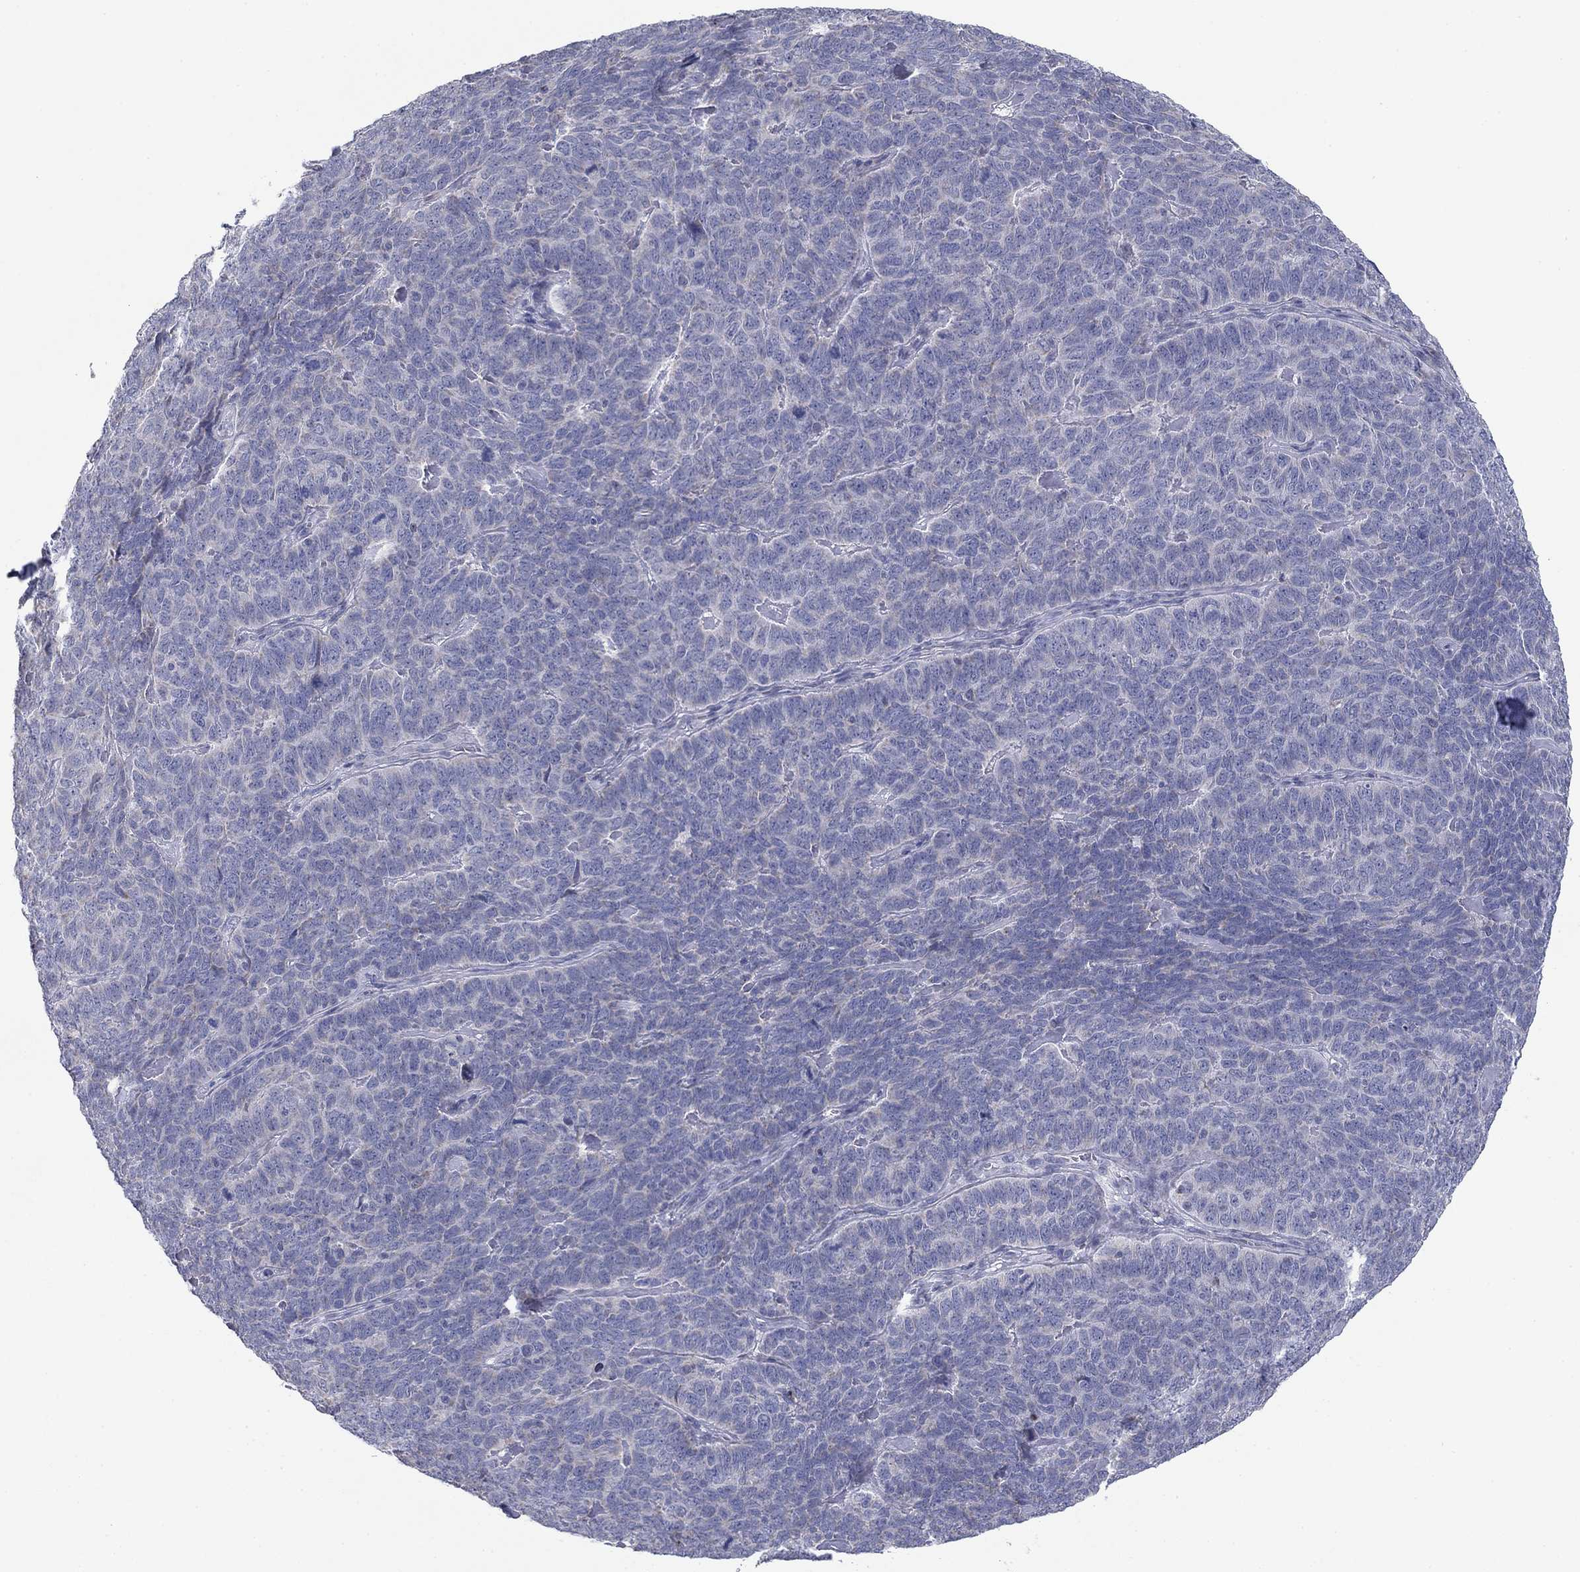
{"staining": {"intensity": "negative", "quantity": "none", "location": "none"}, "tissue": "skin cancer", "cell_type": "Tumor cells", "image_type": "cancer", "snomed": [{"axis": "morphology", "description": "Squamous cell carcinoma, NOS"}, {"axis": "topography", "description": "Skin"}, {"axis": "topography", "description": "Anal"}], "caption": "Photomicrograph shows no protein staining in tumor cells of squamous cell carcinoma (skin) tissue. Brightfield microscopy of immunohistochemistry (IHC) stained with DAB (3,3'-diaminobenzidine) (brown) and hematoxylin (blue), captured at high magnification.", "gene": "PTGDS", "patient": {"sex": "female", "age": 51}}